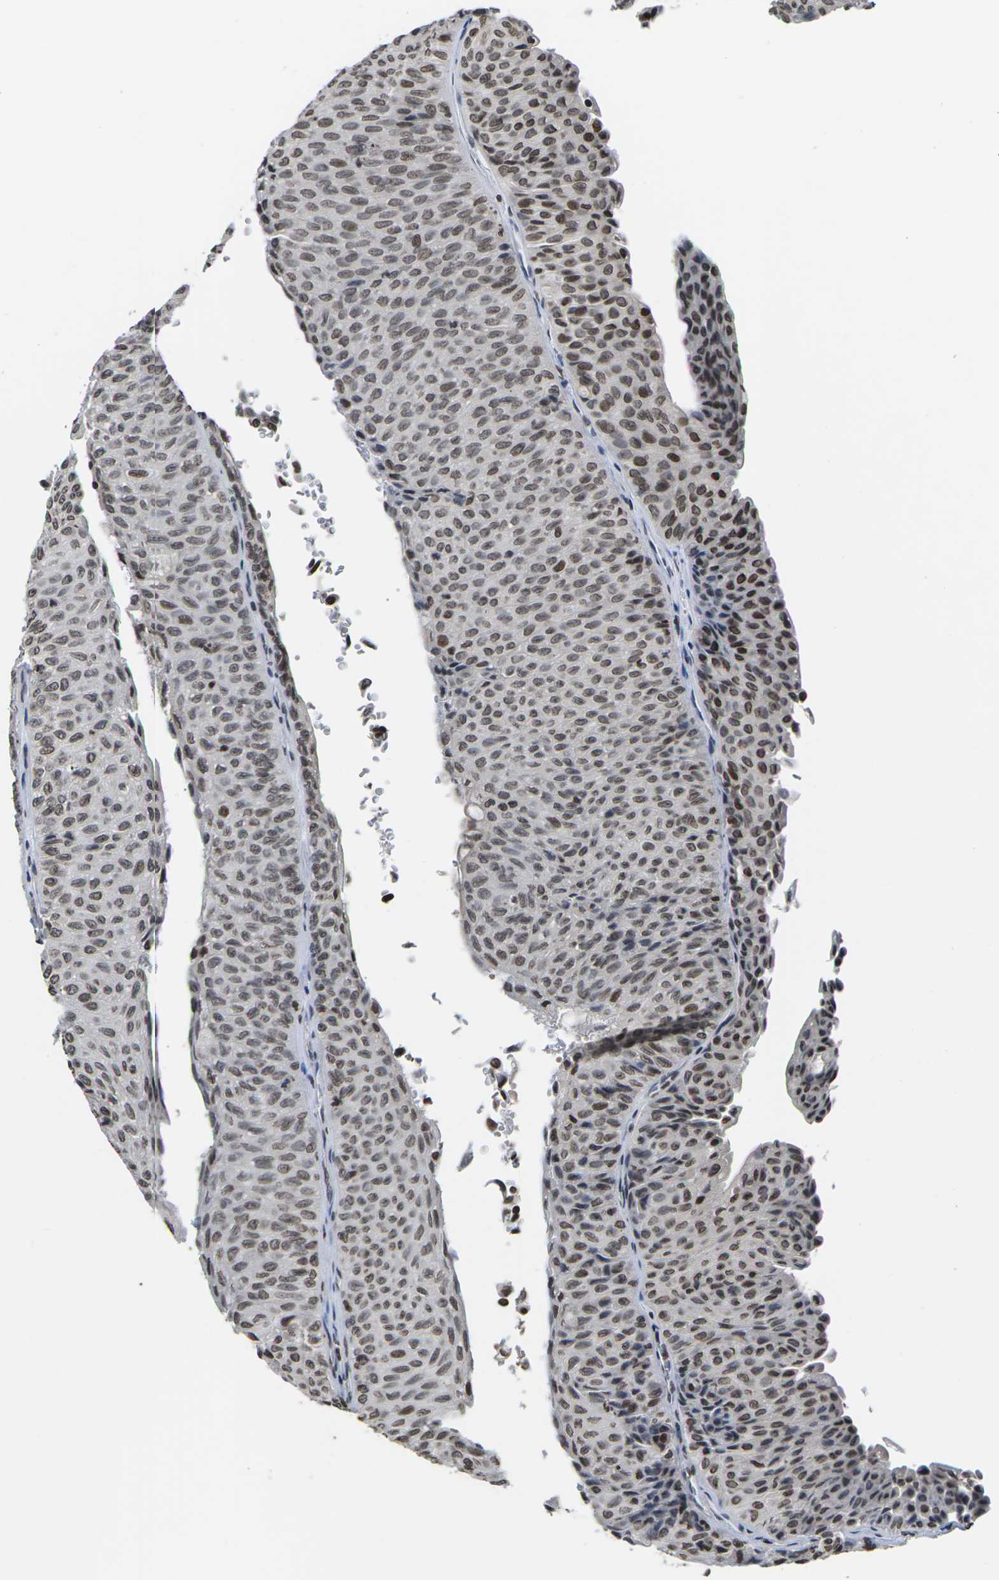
{"staining": {"intensity": "moderate", "quantity": ">75%", "location": "nuclear"}, "tissue": "urothelial cancer", "cell_type": "Tumor cells", "image_type": "cancer", "snomed": [{"axis": "morphology", "description": "Urothelial carcinoma, Low grade"}, {"axis": "topography", "description": "Urinary bladder"}], "caption": "There is medium levels of moderate nuclear expression in tumor cells of urothelial carcinoma (low-grade), as demonstrated by immunohistochemical staining (brown color).", "gene": "ETV5", "patient": {"sex": "male", "age": 78}}